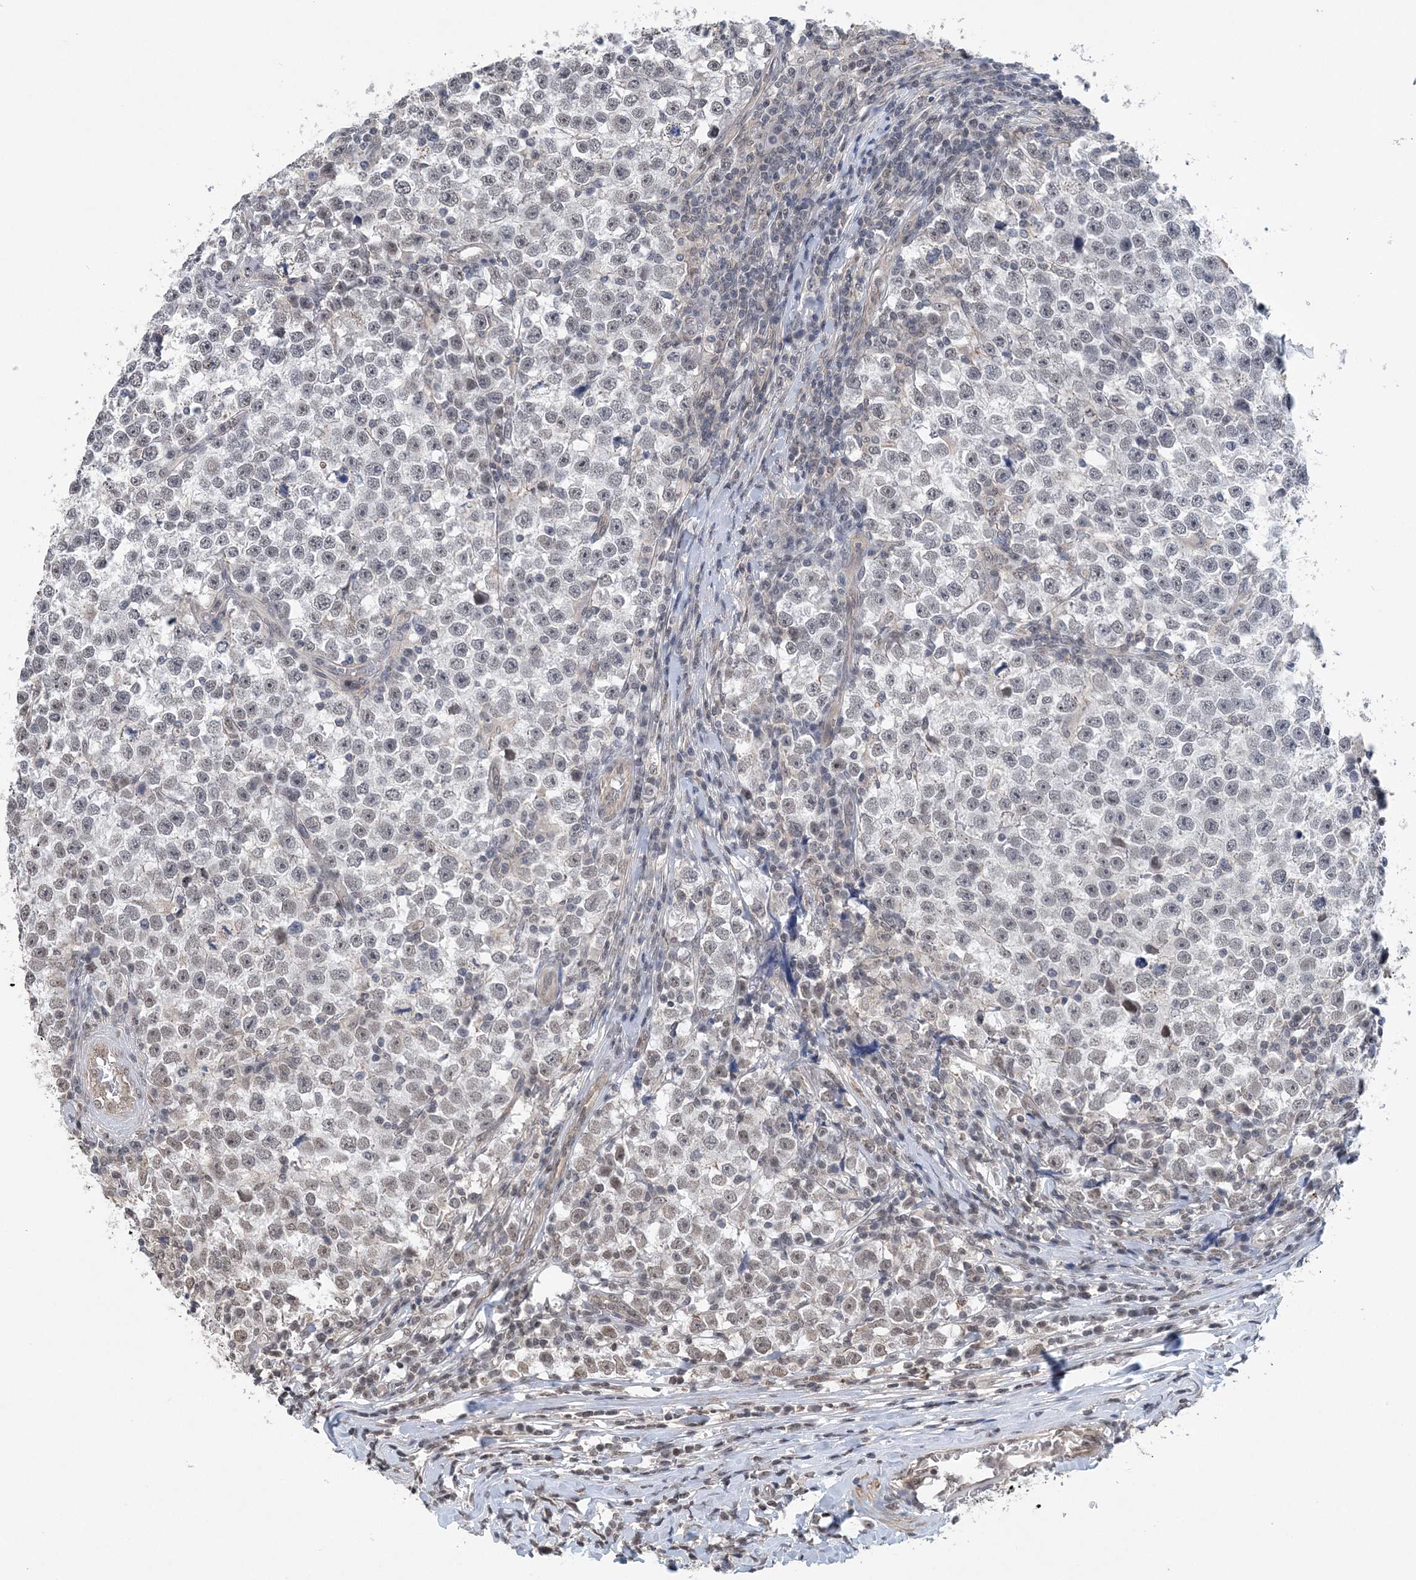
{"staining": {"intensity": "weak", "quantity": "25%-75%", "location": "nuclear"}, "tissue": "testis cancer", "cell_type": "Tumor cells", "image_type": "cancer", "snomed": [{"axis": "morphology", "description": "Normal tissue, NOS"}, {"axis": "morphology", "description": "Seminoma, NOS"}, {"axis": "topography", "description": "Testis"}], "caption": "Seminoma (testis) was stained to show a protein in brown. There is low levels of weak nuclear expression in approximately 25%-75% of tumor cells. (DAB IHC with brightfield microscopy, high magnification).", "gene": "CCDC152", "patient": {"sex": "male", "age": 43}}